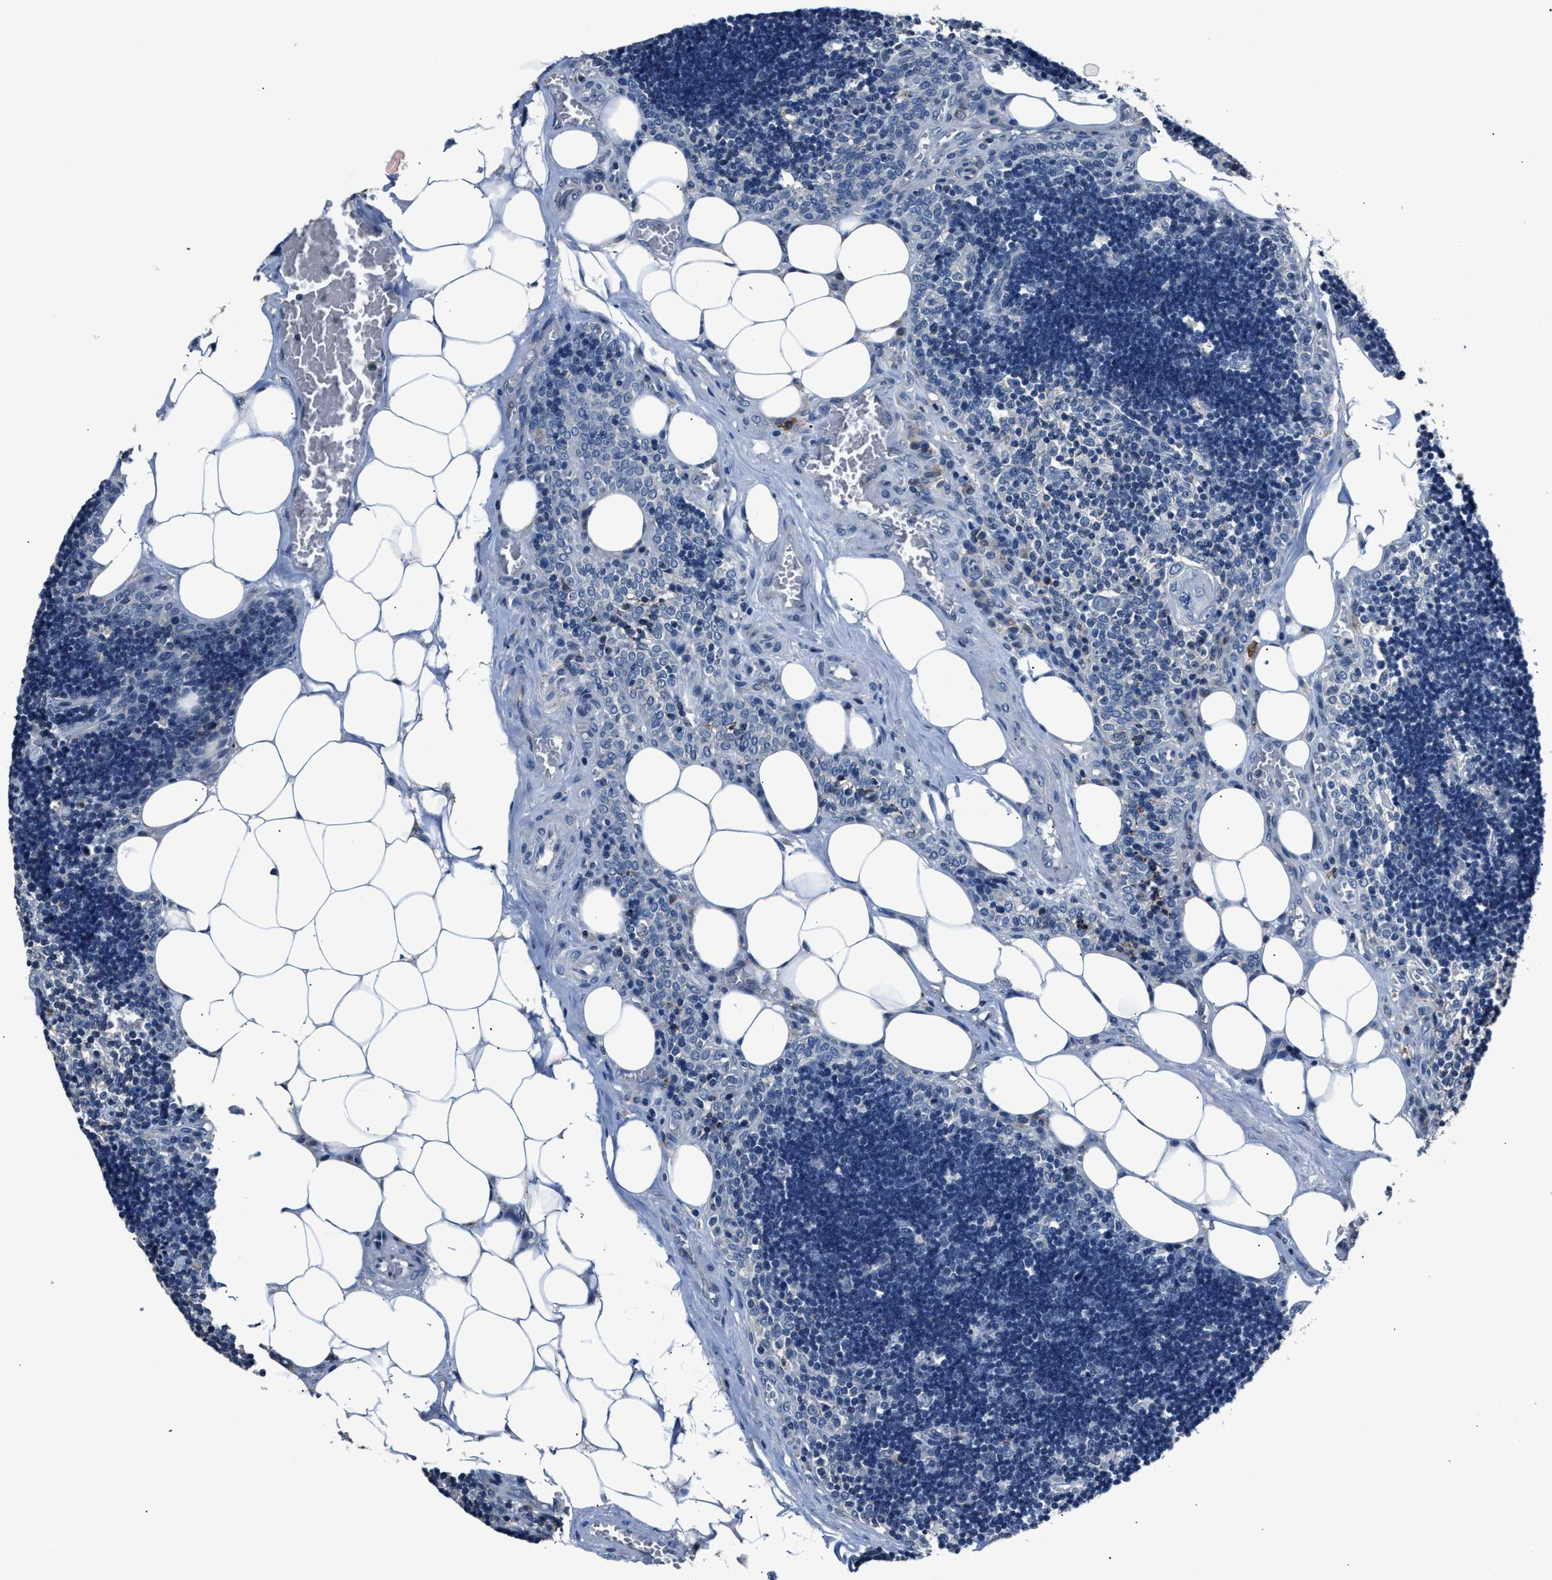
{"staining": {"intensity": "negative", "quantity": "none", "location": "none"}, "tissue": "lymph node", "cell_type": "Germinal center cells", "image_type": "normal", "snomed": [{"axis": "morphology", "description": "Normal tissue, NOS"}, {"axis": "topography", "description": "Lymph node"}], "caption": "The micrograph exhibits no staining of germinal center cells in benign lymph node. (DAB immunohistochemistry with hematoxylin counter stain).", "gene": "DNAJC24", "patient": {"sex": "male", "age": 33}}